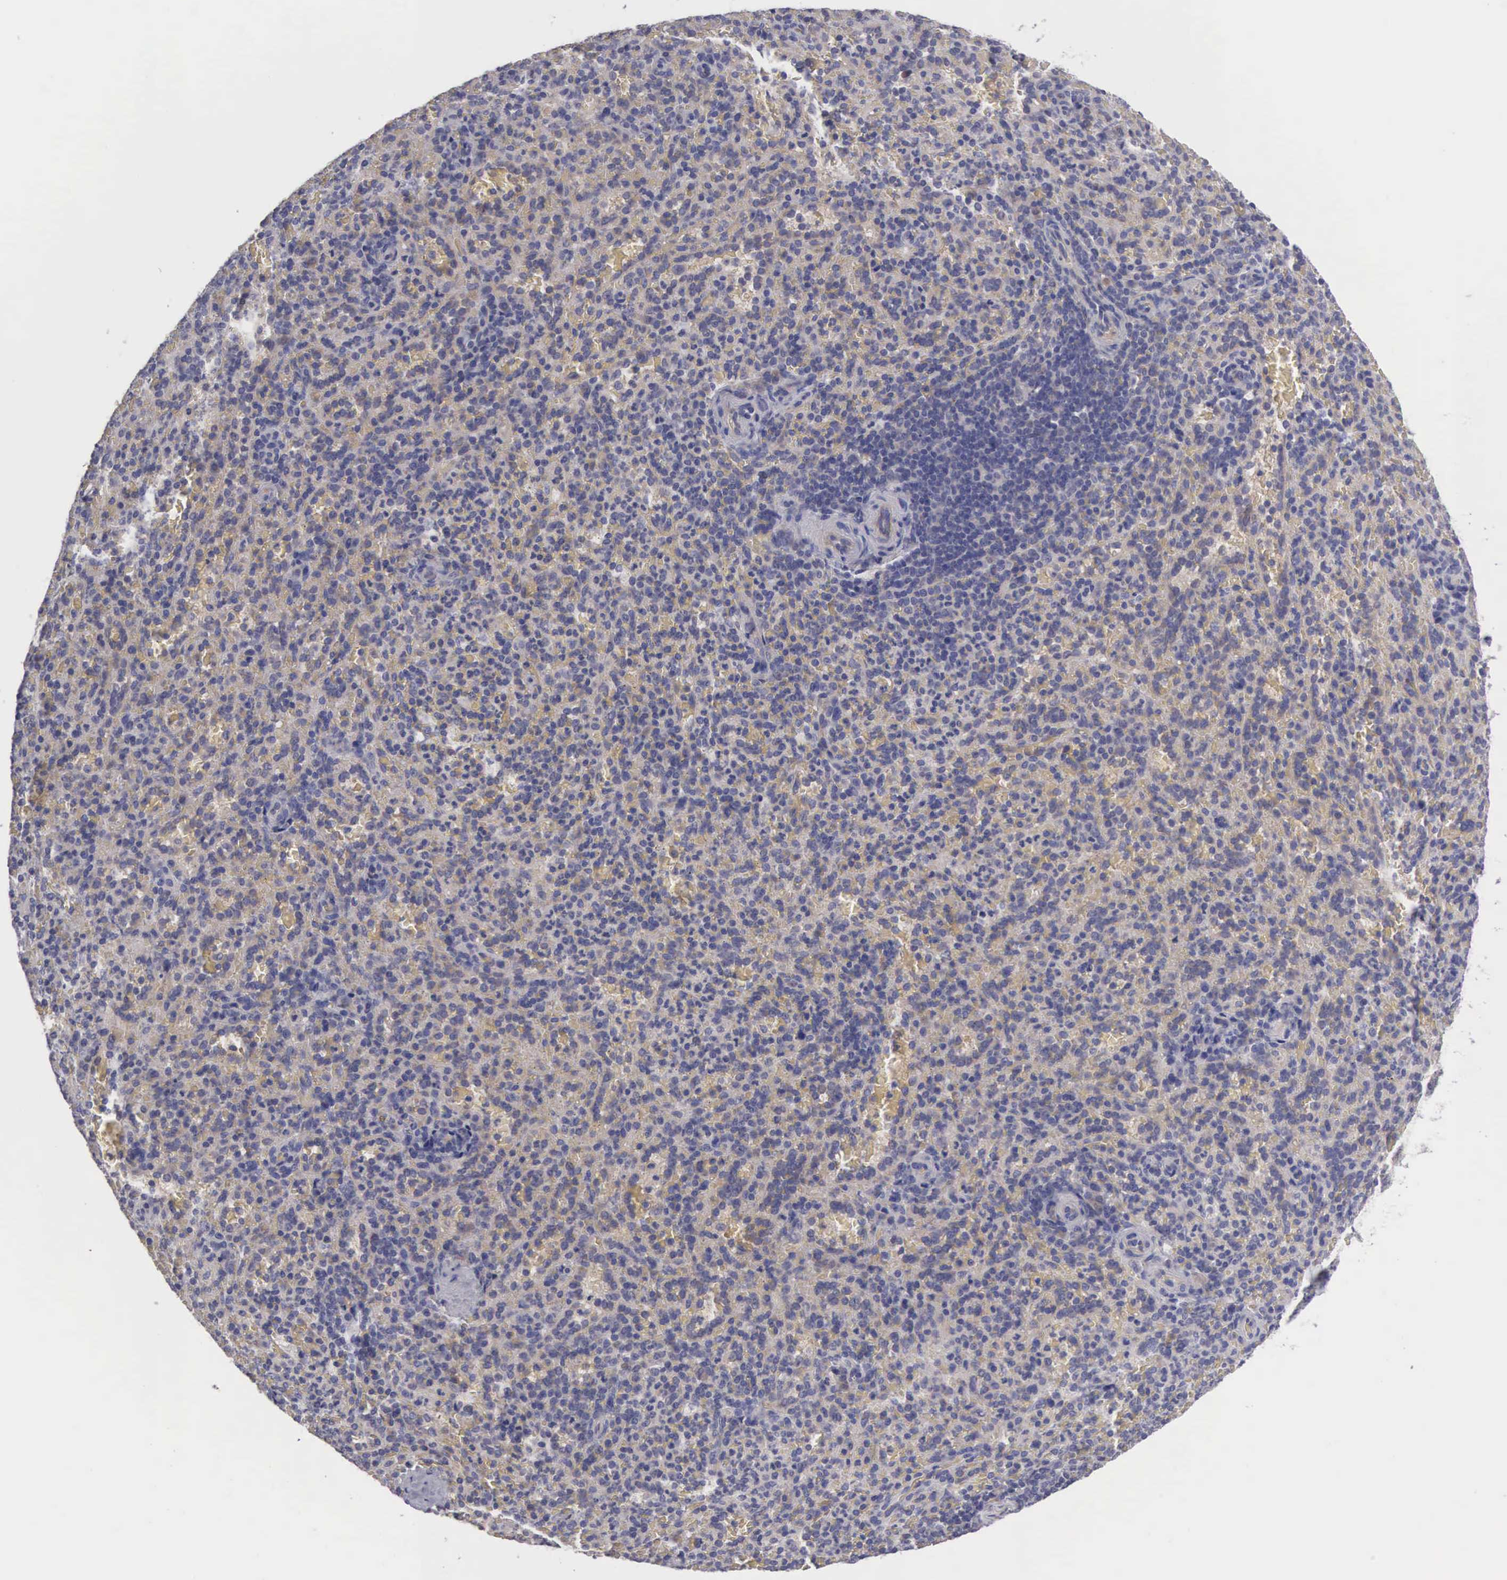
{"staining": {"intensity": "negative", "quantity": "none", "location": "none"}, "tissue": "spleen", "cell_type": "Cells in red pulp", "image_type": "normal", "snomed": [{"axis": "morphology", "description": "Normal tissue, NOS"}, {"axis": "topography", "description": "Spleen"}], "caption": "Human spleen stained for a protein using immunohistochemistry displays no staining in cells in red pulp.", "gene": "SLITRK4", "patient": {"sex": "female", "age": 21}}